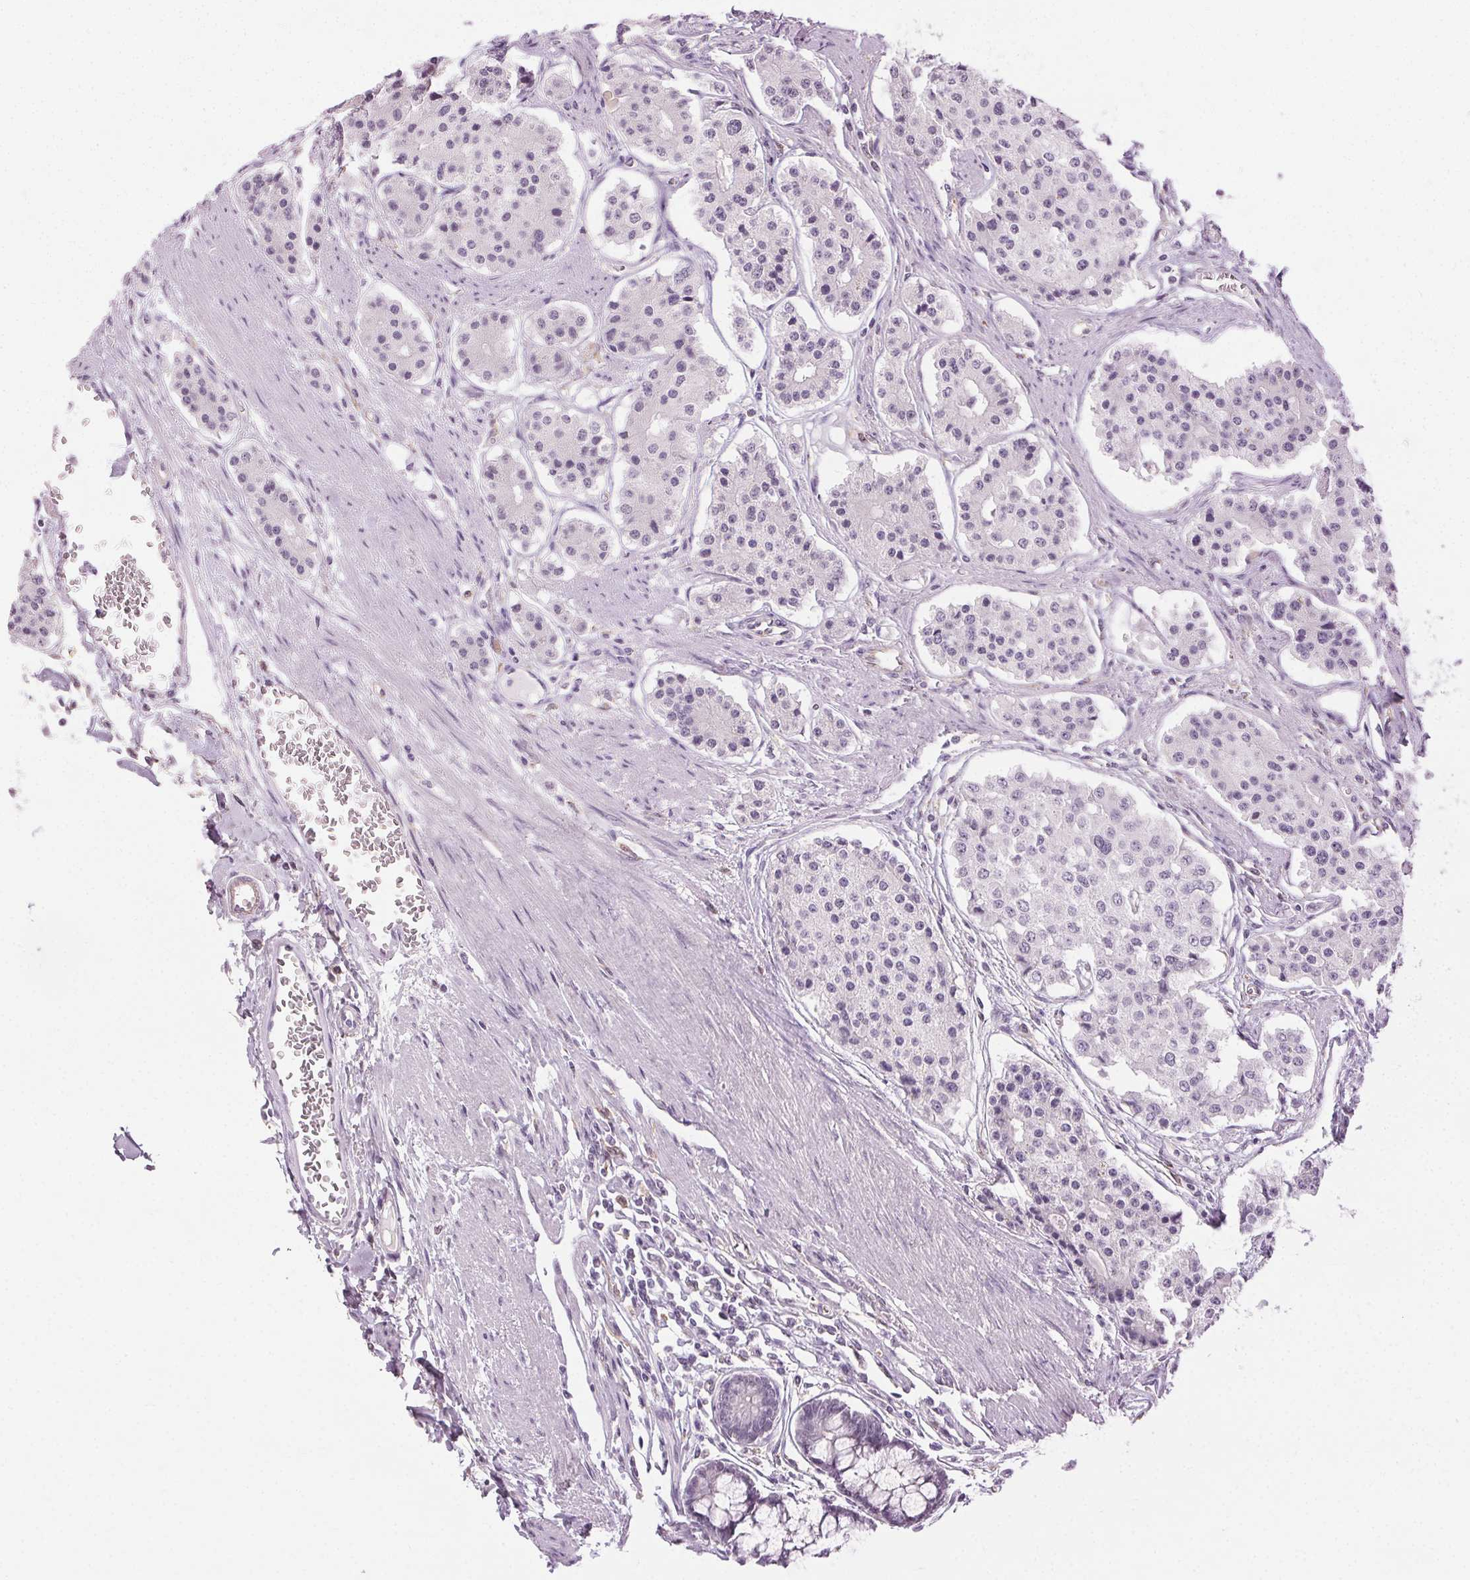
{"staining": {"intensity": "negative", "quantity": "none", "location": "none"}, "tissue": "carcinoid", "cell_type": "Tumor cells", "image_type": "cancer", "snomed": [{"axis": "morphology", "description": "Carcinoid, malignant, NOS"}, {"axis": "topography", "description": "Small intestine"}], "caption": "Tumor cells are negative for protein expression in human carcinoid.", "gene": "AIF1L", "patient": {"sex": "female", "age": 65}}